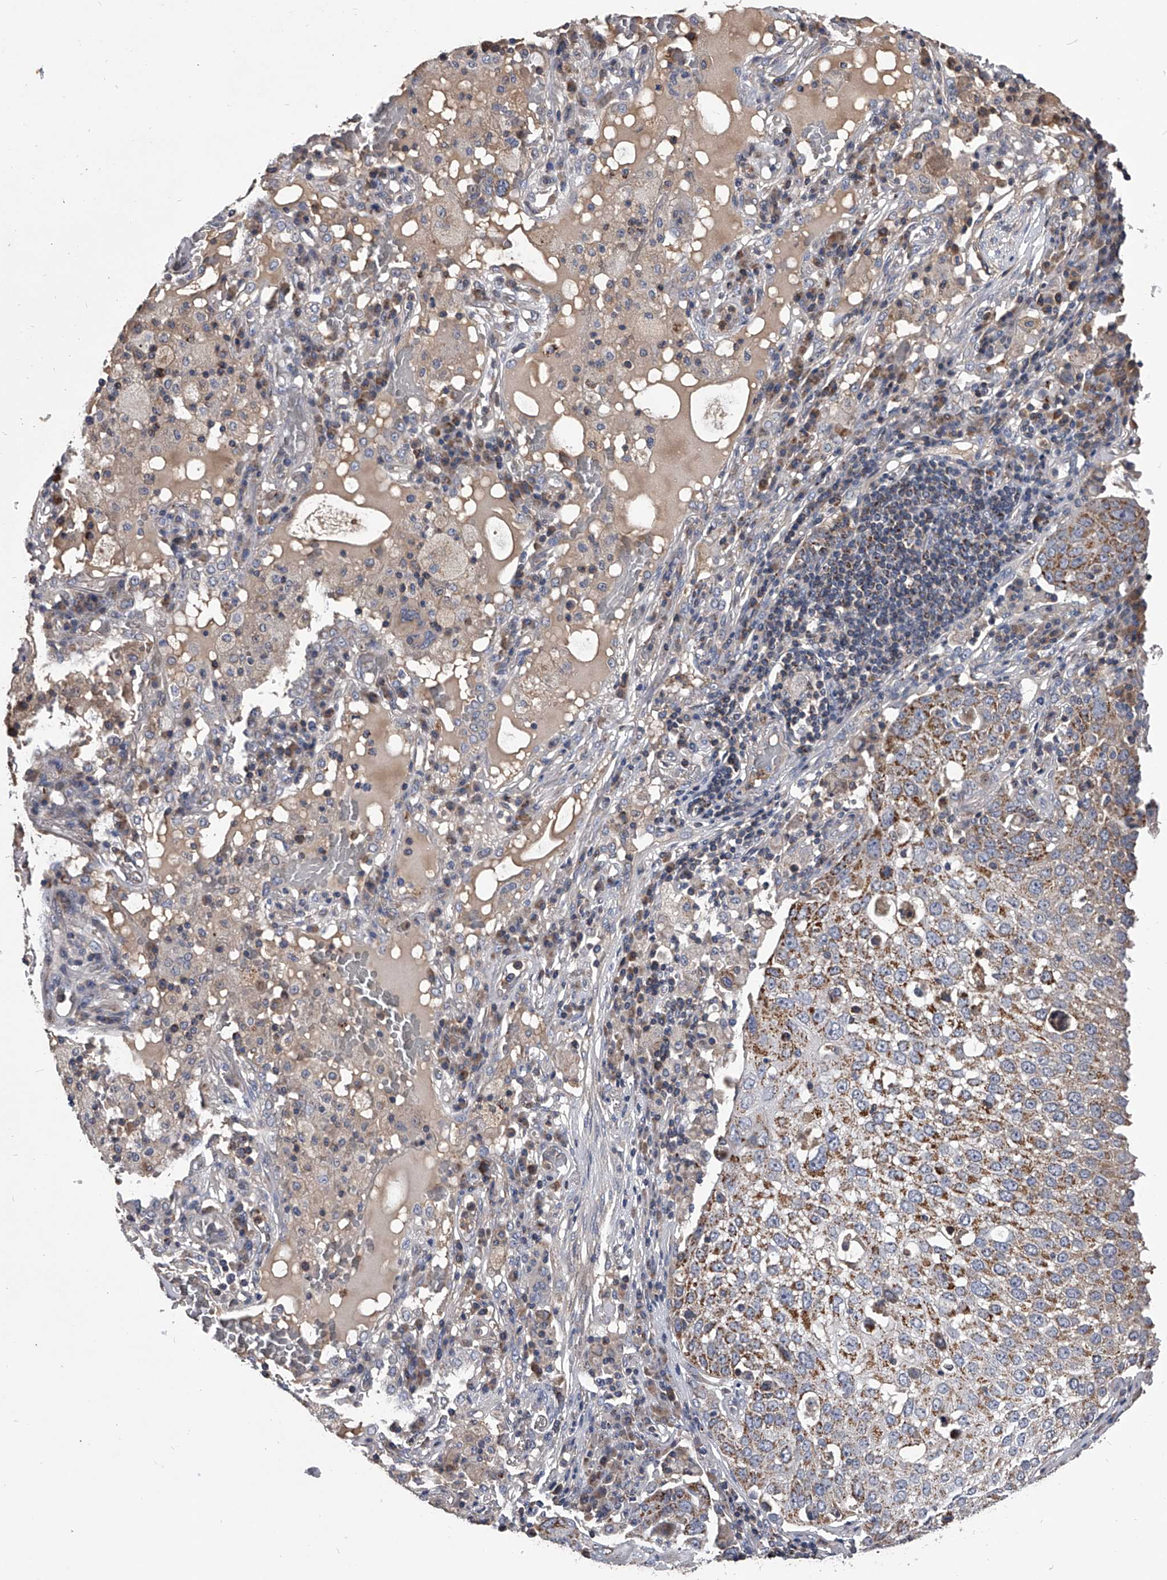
{"staining": {"intensity": "moderate", "quantity": ">75%", "location": "cytoplasmic/membranous"}, "tissue": "lung cancer", "cell_type": "Tumor cells", "image_type": "cancer", "snomed": [{"axis": "morphology", "description": "Squamous cell carcinoma, NOS"}, {"axis": "topography", "description": "Lung"}], "caption": "Immunohistochemistry (DAB) staining of human lung cancer displays moderate cytoplasmic/membranous protein positivity in approximately >75% of tumor cells. The protein is shown in brown color, while the nuclei are stained blue.", "gene": "NRP1", "patient": {"sex": "male", "age": 65}}